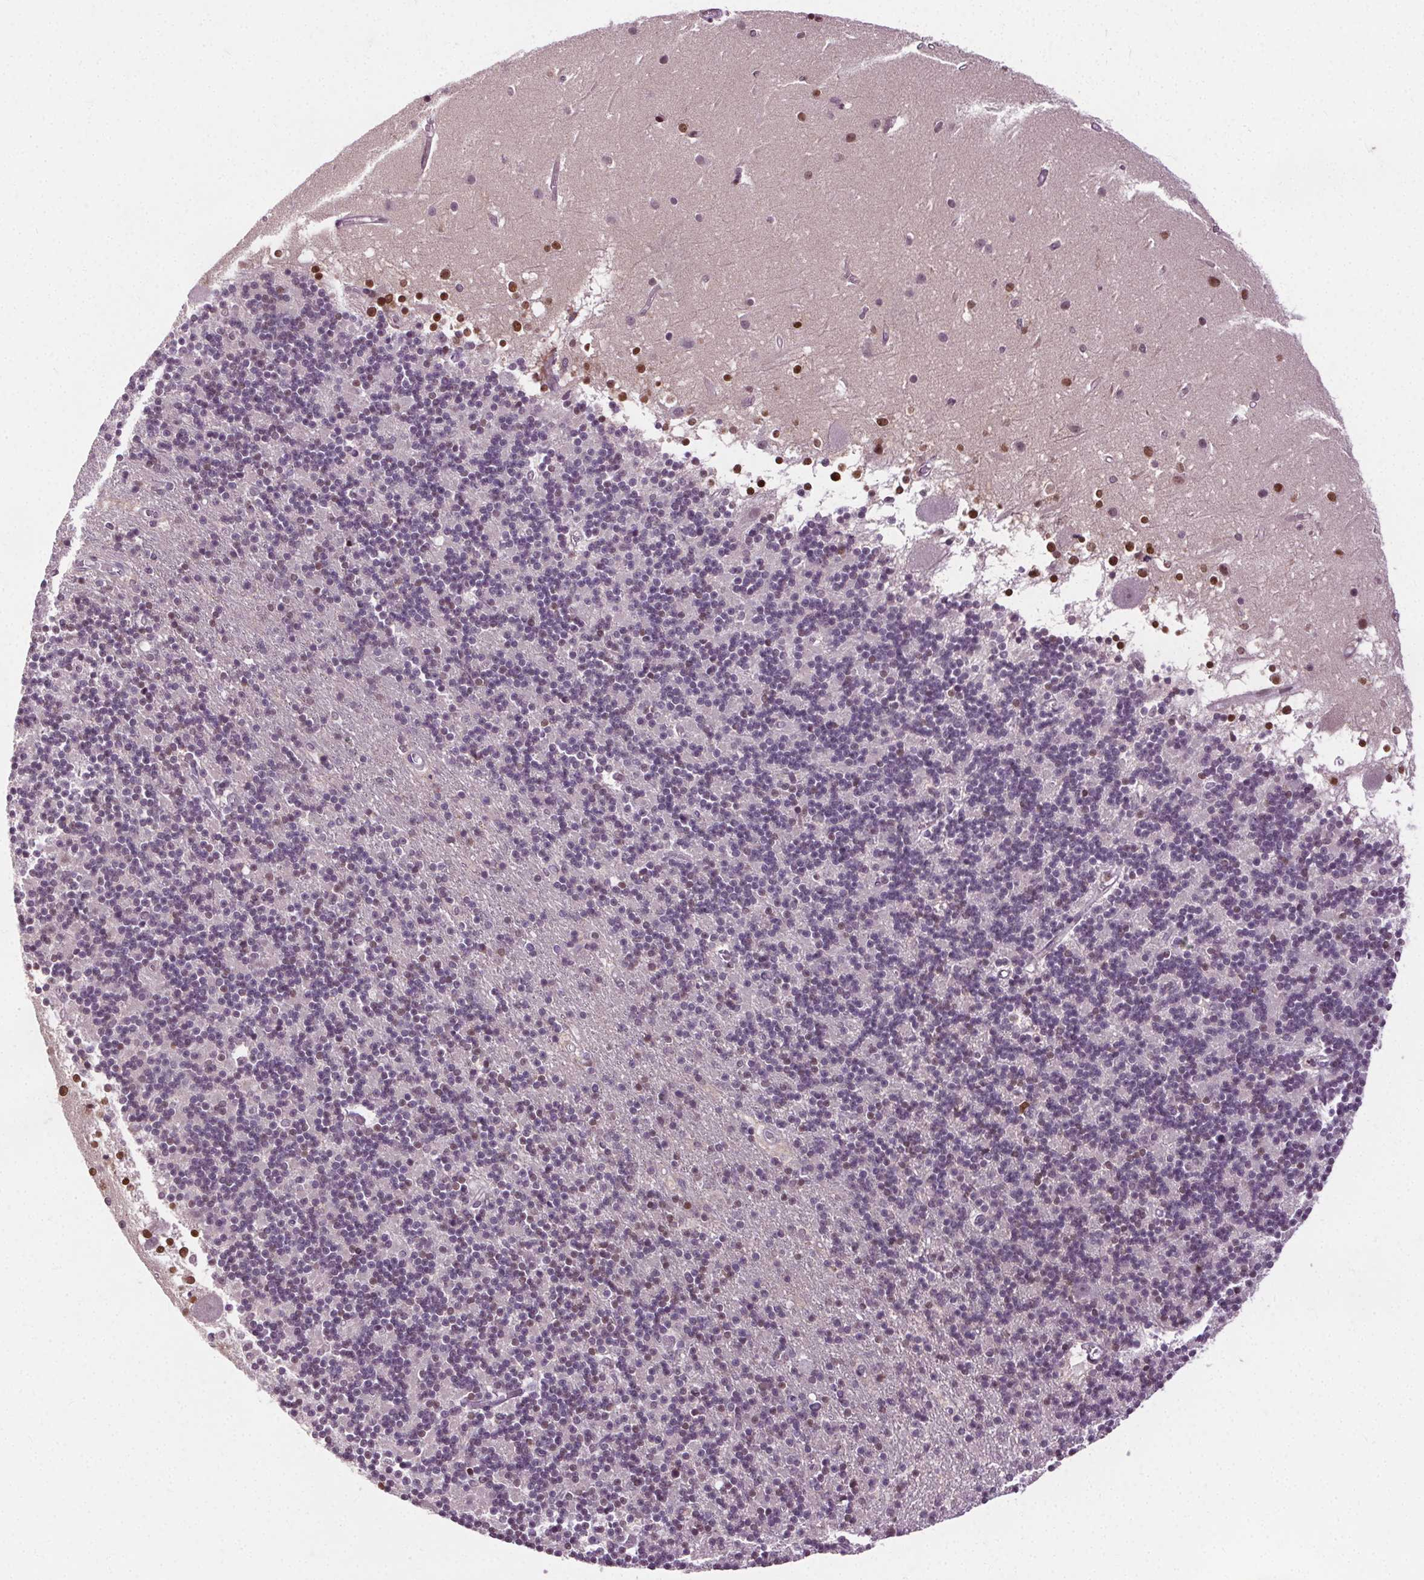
{"staining": {"intensity": "weak", "quantity": "<25%", "location": "nuclear"}, "tissue": "cerebellum", "cell_type": "Cells in granular layer", "image_type": "normal", "snomed": [{"axis": "morphology", "description": "Normal tissue, NOS"}, {"axis": "topography", "description": "Cerebellum"}], "caption": "Cells in granular layer show no significant protein staining in unremarkable cerebellum. (DAB (3,3'-diaminobenzidine) immunohistochemistry with hematoxylin counter stain).", "gene": "CEBPA", "patient": {"sex": "male", "age": 54}}